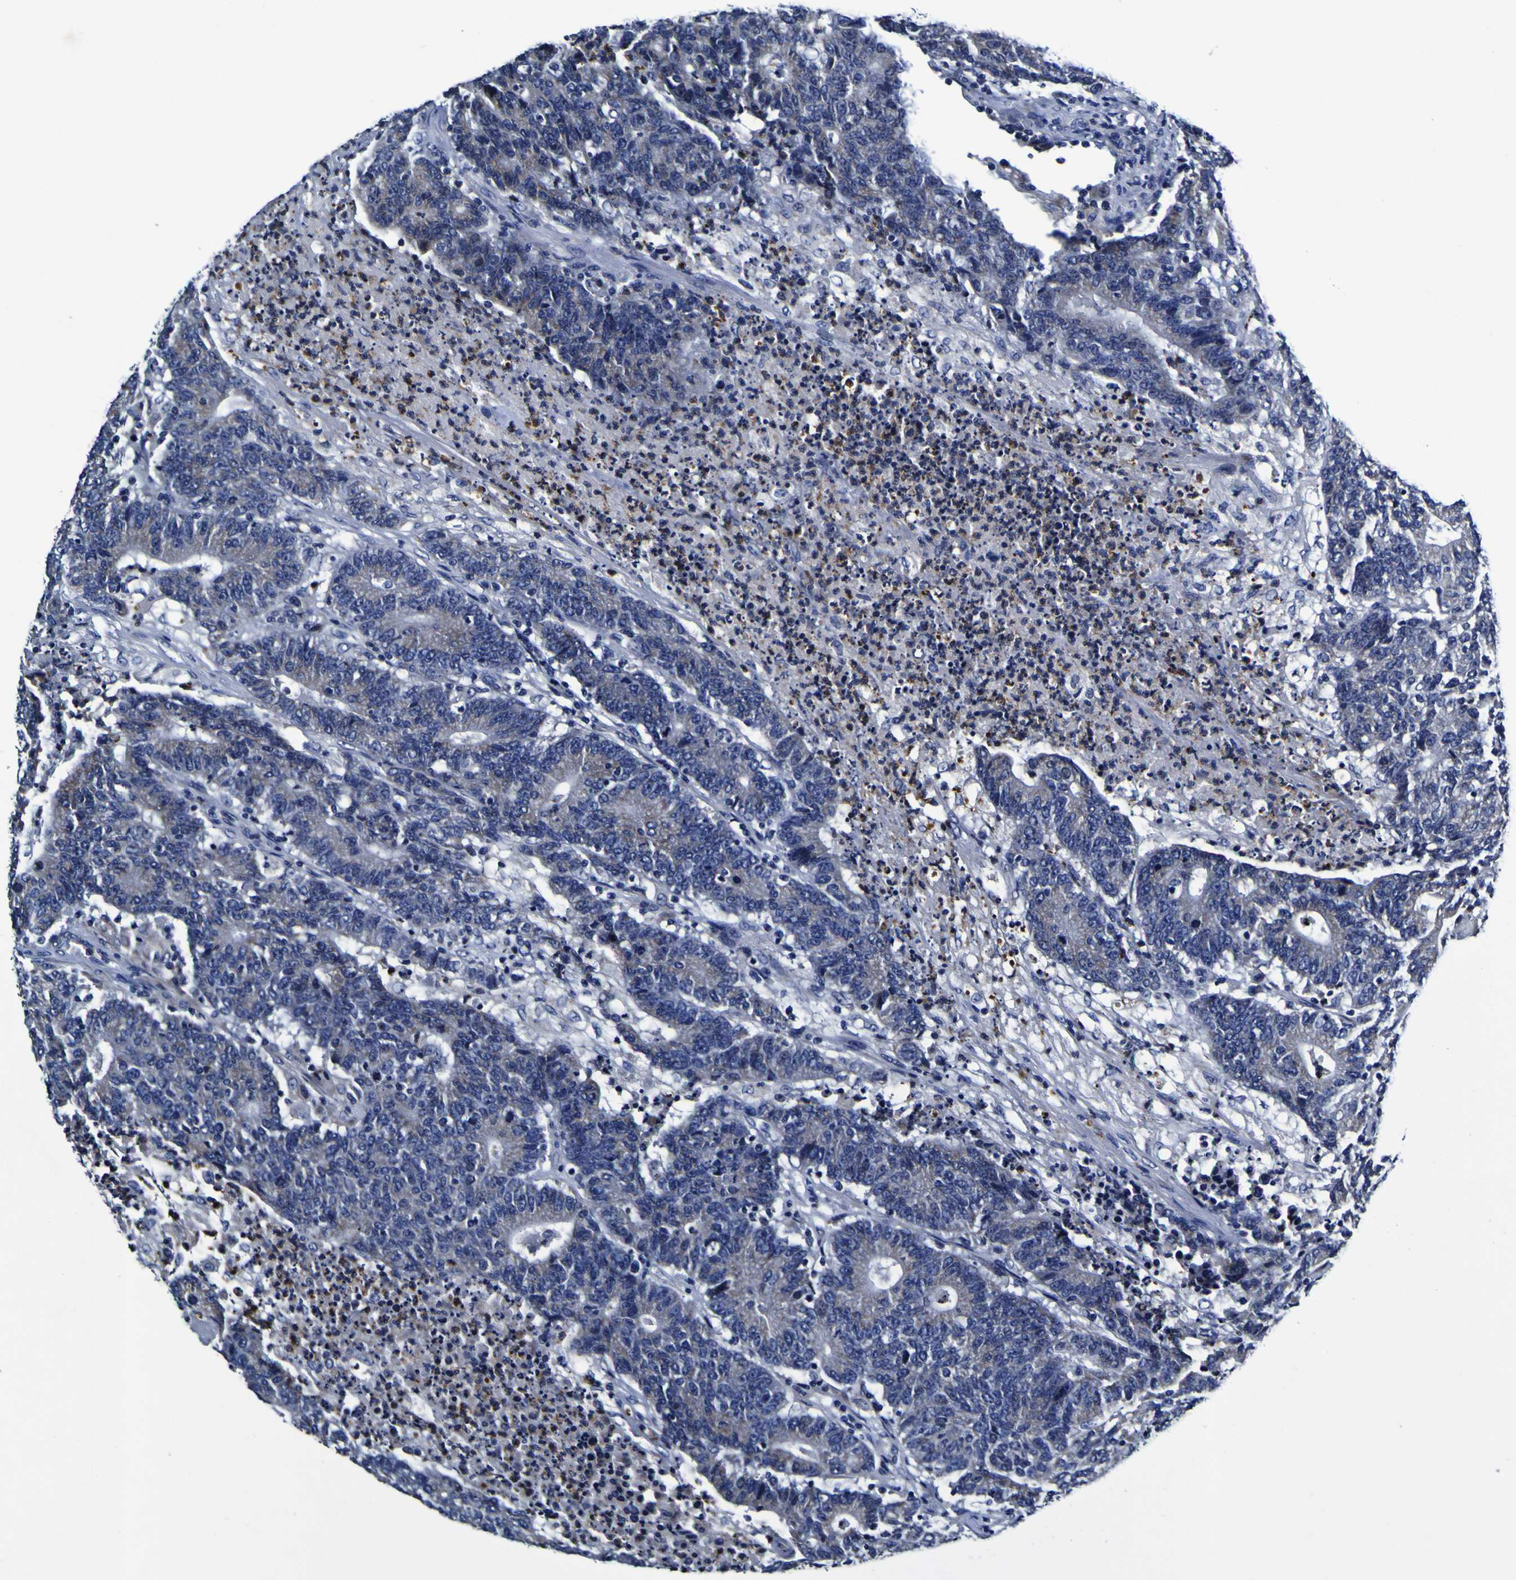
{"staining": {"intensity": "negative", "quantity": "none", "location": "none"}, "tissue": "colorectal cancer", "cell_type": "Tumor cells", "image_type": "cancer", "snomed": [{"axis": "morphology", "description": "Normal tissue, NOS"}, {"axis": "morphology", "description": "Adenocarcinoma, NOS"}, {"axis": "topography", "description": "Colon"}], "caption": "This is an immunohistochemistry photomicrograph of human colorectal cancer. There is no positivity in tumor cells.", "gene": "PANK4", "patient": {"sex": "female", "age": 75}}